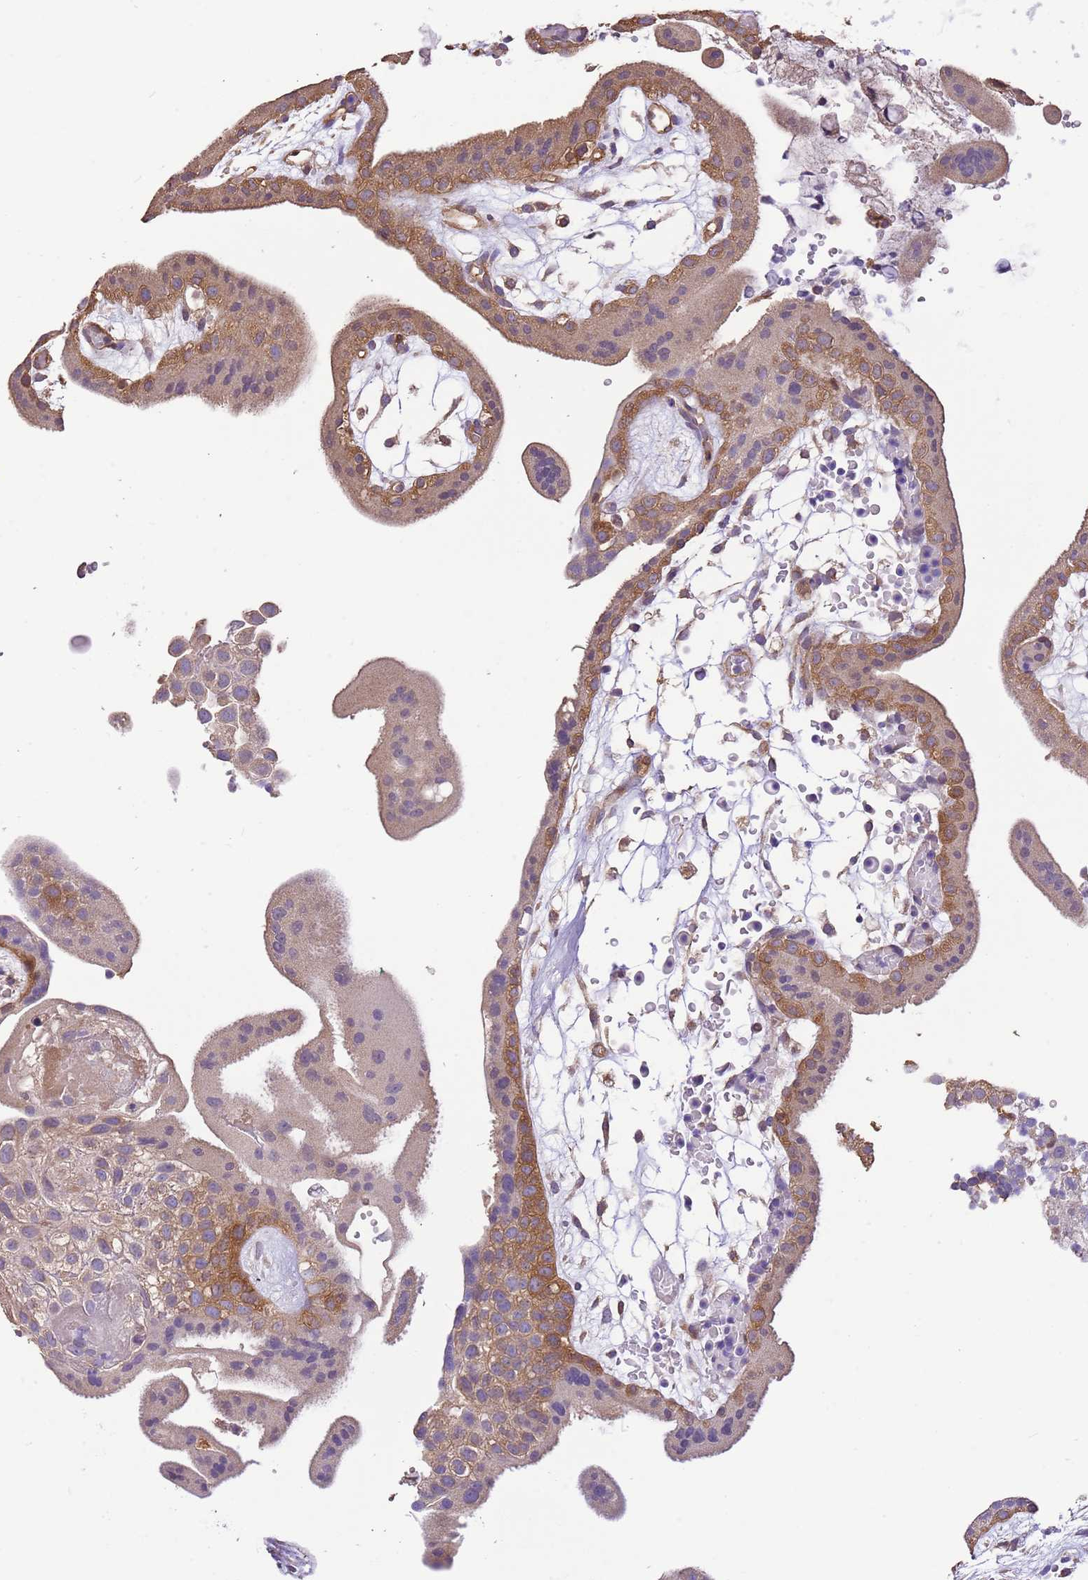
{"staining": {"intensity": "moderate", "quantity": "<25%", "location": "cytoplasmic/membranous"}, "tissue": "placenta", "cell_type": "Decidual cells", "image_type": "normal", "snomed": [{"axis": "morphology", "description": "Normal tissue, NOS"}, {"axis": "topography", "description": "Placenta"}], "caption": "Protein staining of unremarkable placenta reveals moderate cytoplasmic/membranous expression in approximately <25% of decidual cells.", "gene": "DOCK9", "patient": {"sex": "female", "age": 18}}